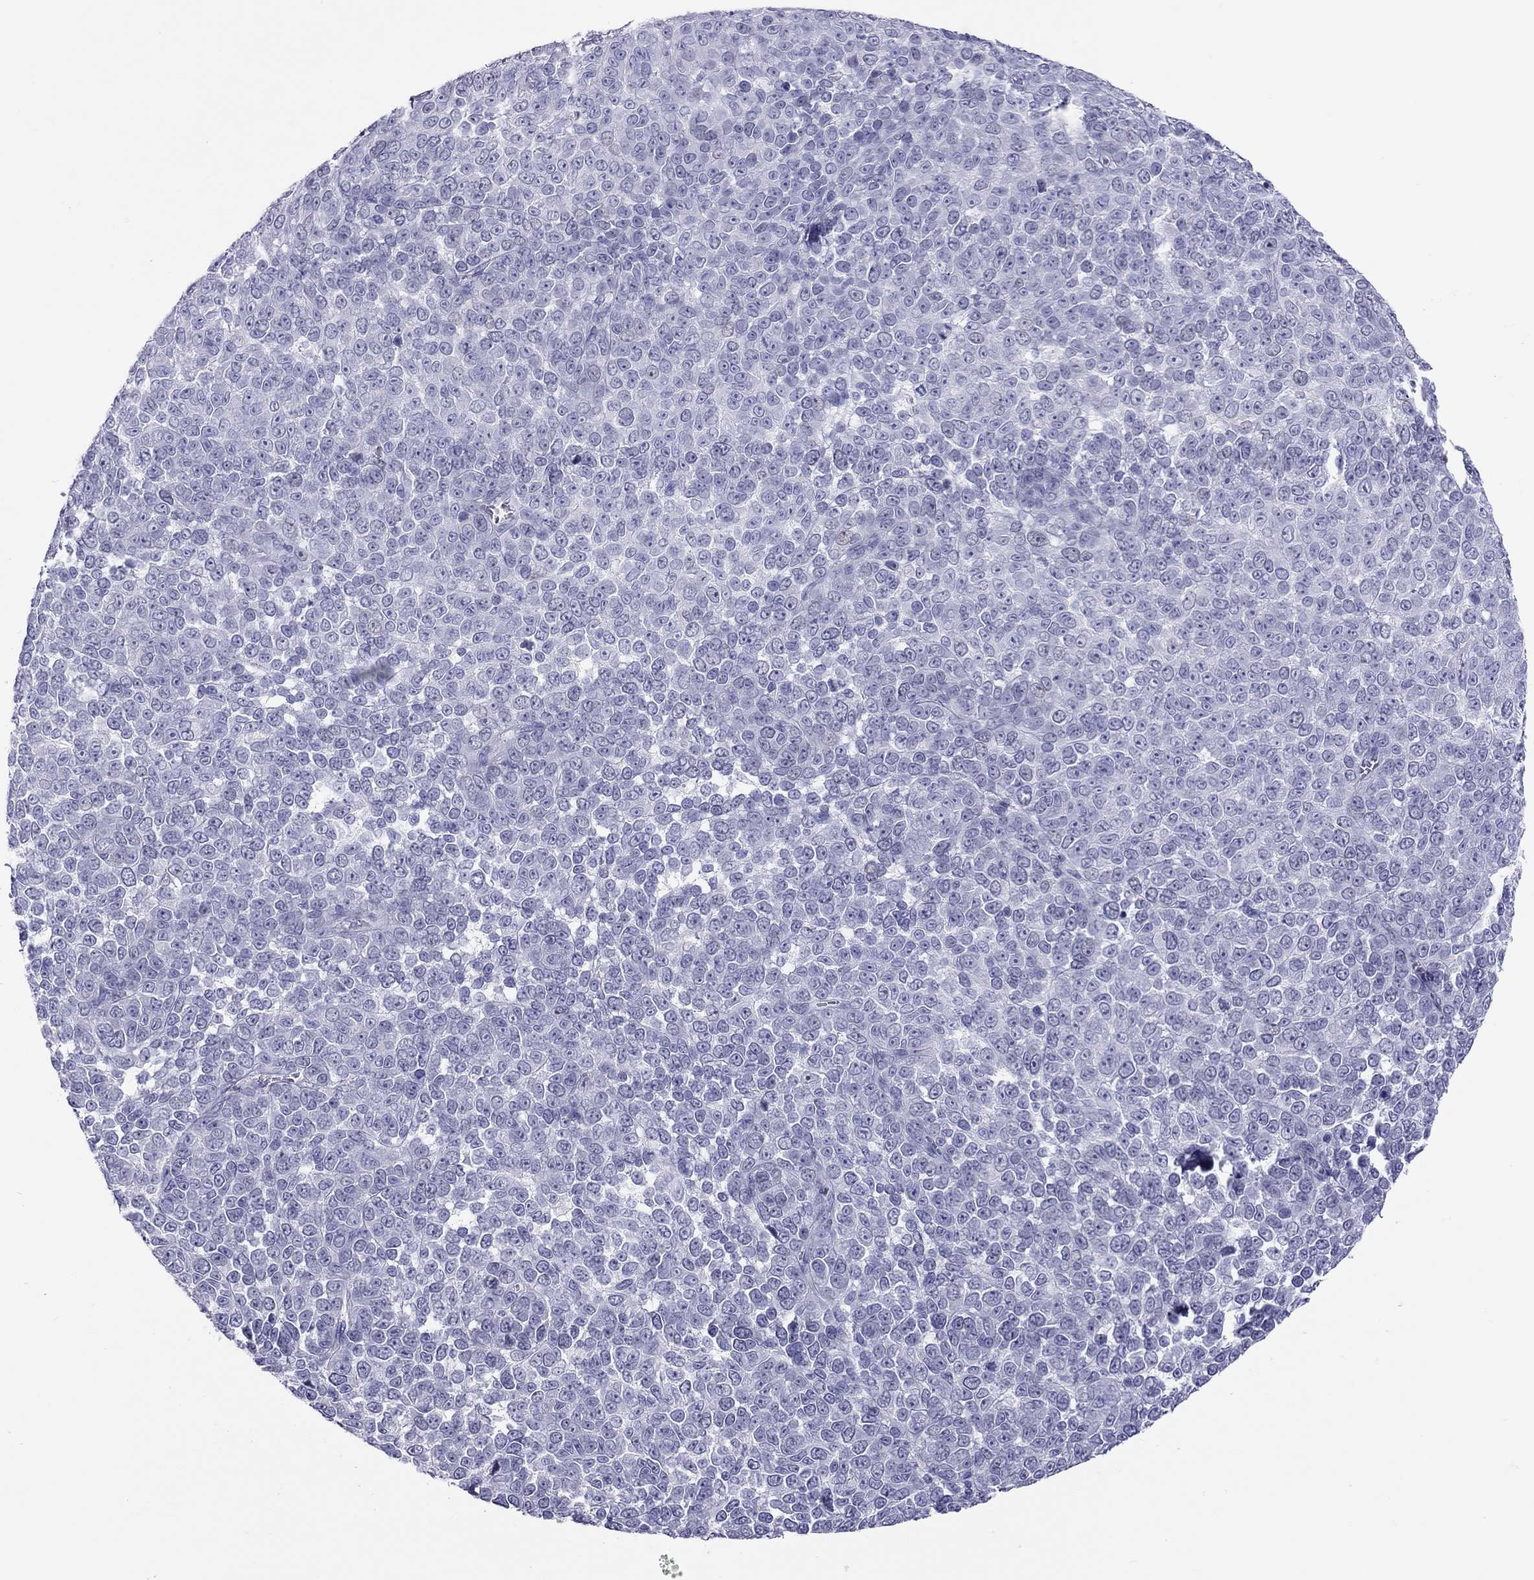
{"staining": {"intensity": "negative", "quantity": "none", "location": "none"}, "tissue": "melanoma", "cell_type": "Tumor cells", "image_type": "cancer", "snomed": [{"axis": "morphology", "description": "Malignant melanoma, NOS"}, {"axis": "topography", "description": "Skin"}], "caption": "A high-resolution micrograph shows IHC staining of melanoma, which reveals no significant expression in tumor cells. The staining was performed using DAB (3,3'-diaminobenzidine) to visualize the protein expression in brown, while the nuclei were stained in blue with hematoxylin (Magnification: 20x).", "gene": "STAG3", "patient": {"sex": "female", "age": 95}}